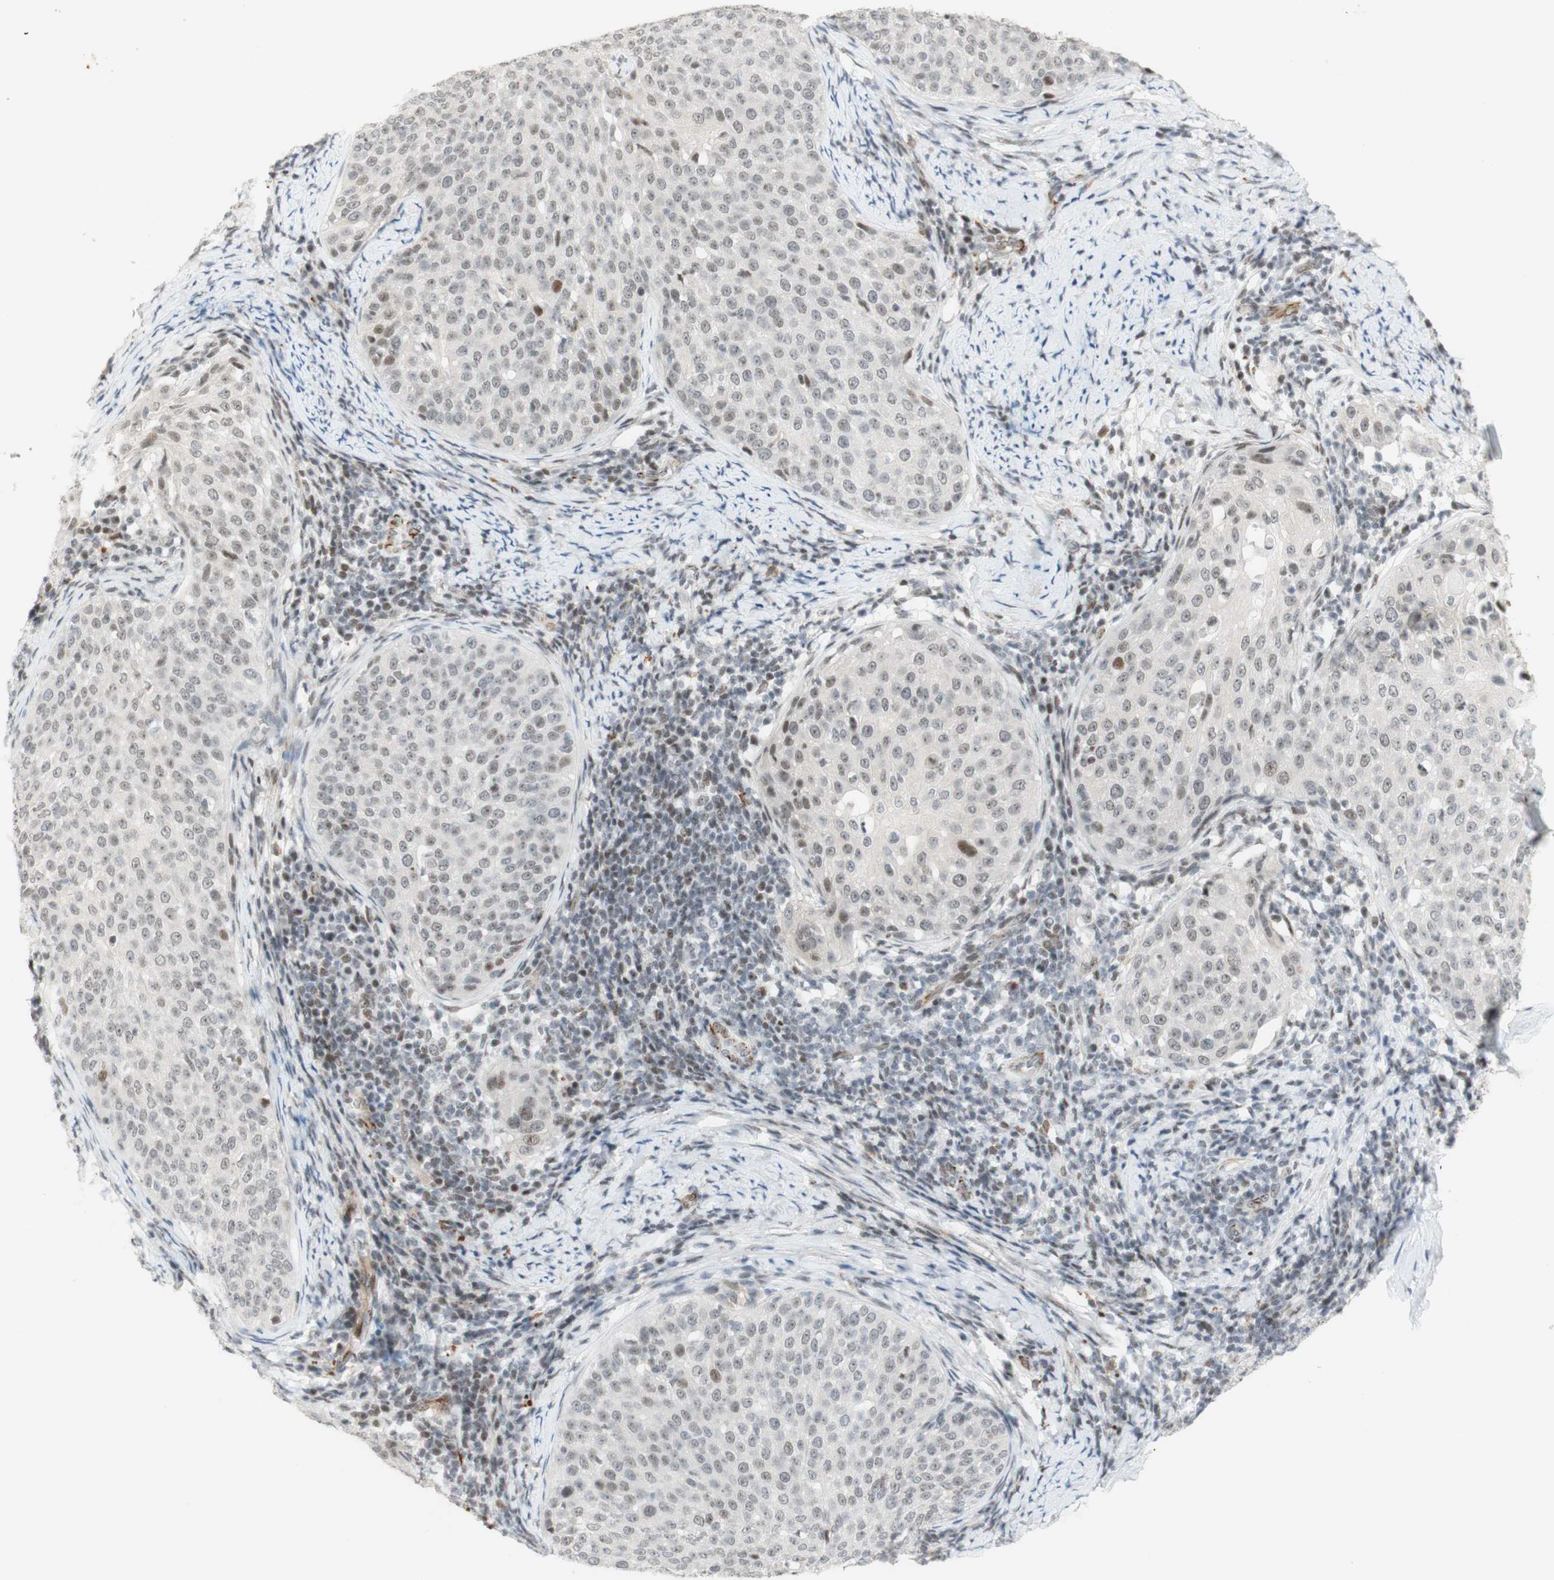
{"staining": {"intensity": "moderate", "quantity": ">75%", "location": "nuclear"}, "tissue": "cervical cancer", "cell_type": "Tumor cells", "image_type": "cancer", "snomed": [{"axis": "morphology", "description": "Squamous cell carcinoma, NOS"}, {"axis": "topography", "description": "Cervix"}], "caption": "Immunohistochemistry (IHC) of human cervical squamous cell carcinoma reveals medium levels of moderate nuclear expression in about >75% of tumor cells.", "gene": "IRF1", "patient": {"sex": "female", "age": 51}}